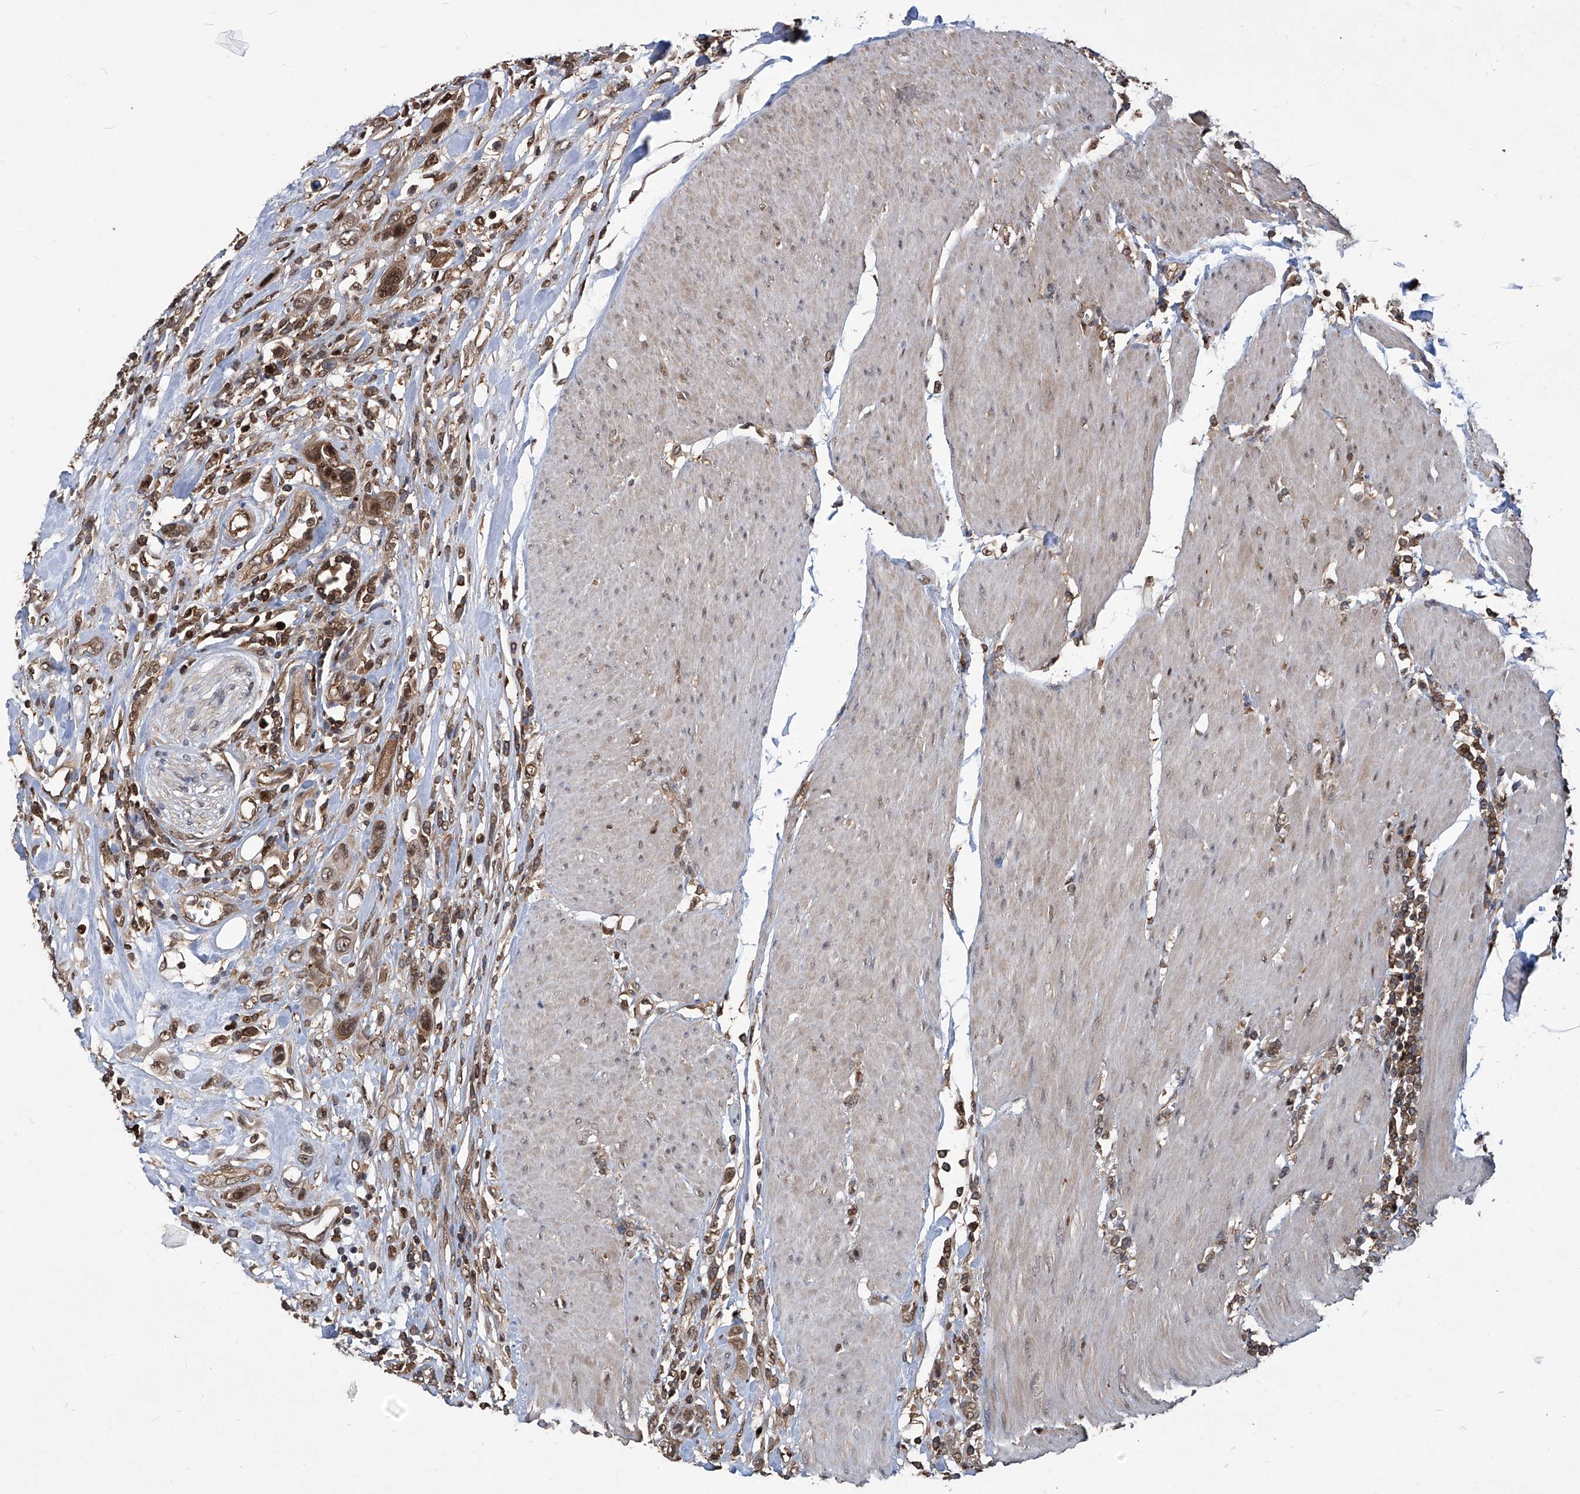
{"staining": {"intensity": "moderate", "quantity": ">75%", "location": "cytoplasmic/membranous,nuclear"}, "tissue": "urothelial cancer", "cell_type": "Tumor cells", "image_type": "cancer", "snomed": [{"axis": "morphology", "description": "Urothelial carcinoma, High grade"}, {"axis": "topography", "description": "Urinary bladder"}], "caption": "The photomicrograph exhibits a brown stain indicating the presence of a protein in the cytoplasmic/membranous and nuclear of tumor cells in urothelial carcinoma (high-grade). The protein of interest is stained brown, and the nuclei are stained in blue (DAB IHC with brightfield microscopy, high magnification).", "gene": "PSMB1", "patient": {"sex": "male", "age": 50}}